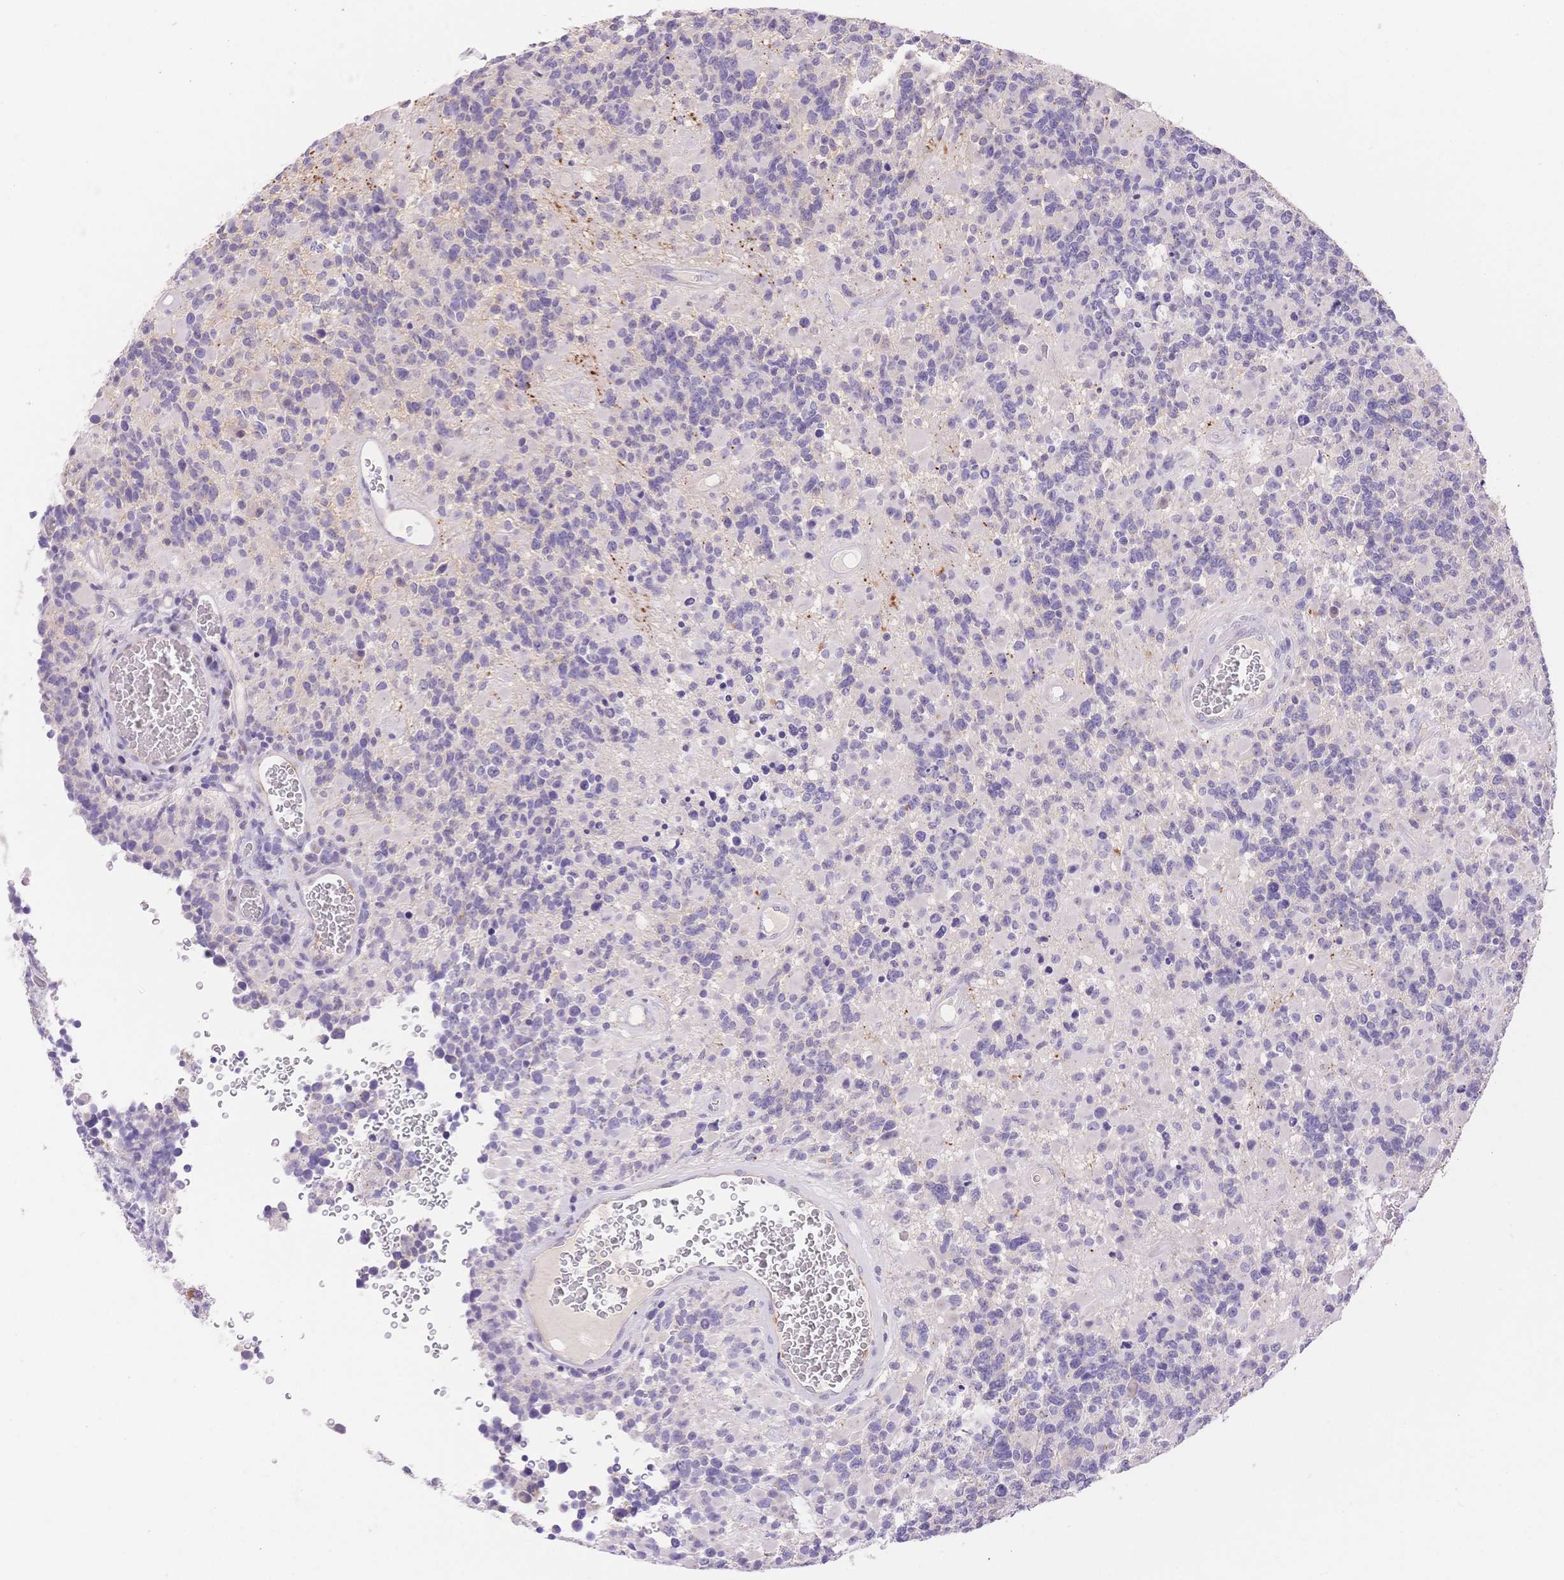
{"staining": {"intensity": "negative", "quantity": "none", "location": "none"}, "tissue": "glioma", "cell_type": "Tumor cells", "image_type": "cancer", "snomed": [{"axis": "morphology", "description": "Glioma, malignant, High grade"}, {"axis": "topography", "description": "Brain"}], "caption": "An image of glioma stained for a protein displays no brown staining in tumor cells. (Stains: DAB (3,3'-diaminobenzidine) IHC with hematoxylin counter stain, Microscopy: brightfield microscopy at high magnification).", "gene": "MYOM1", "patient": {"sex": "female", "age": 40}}